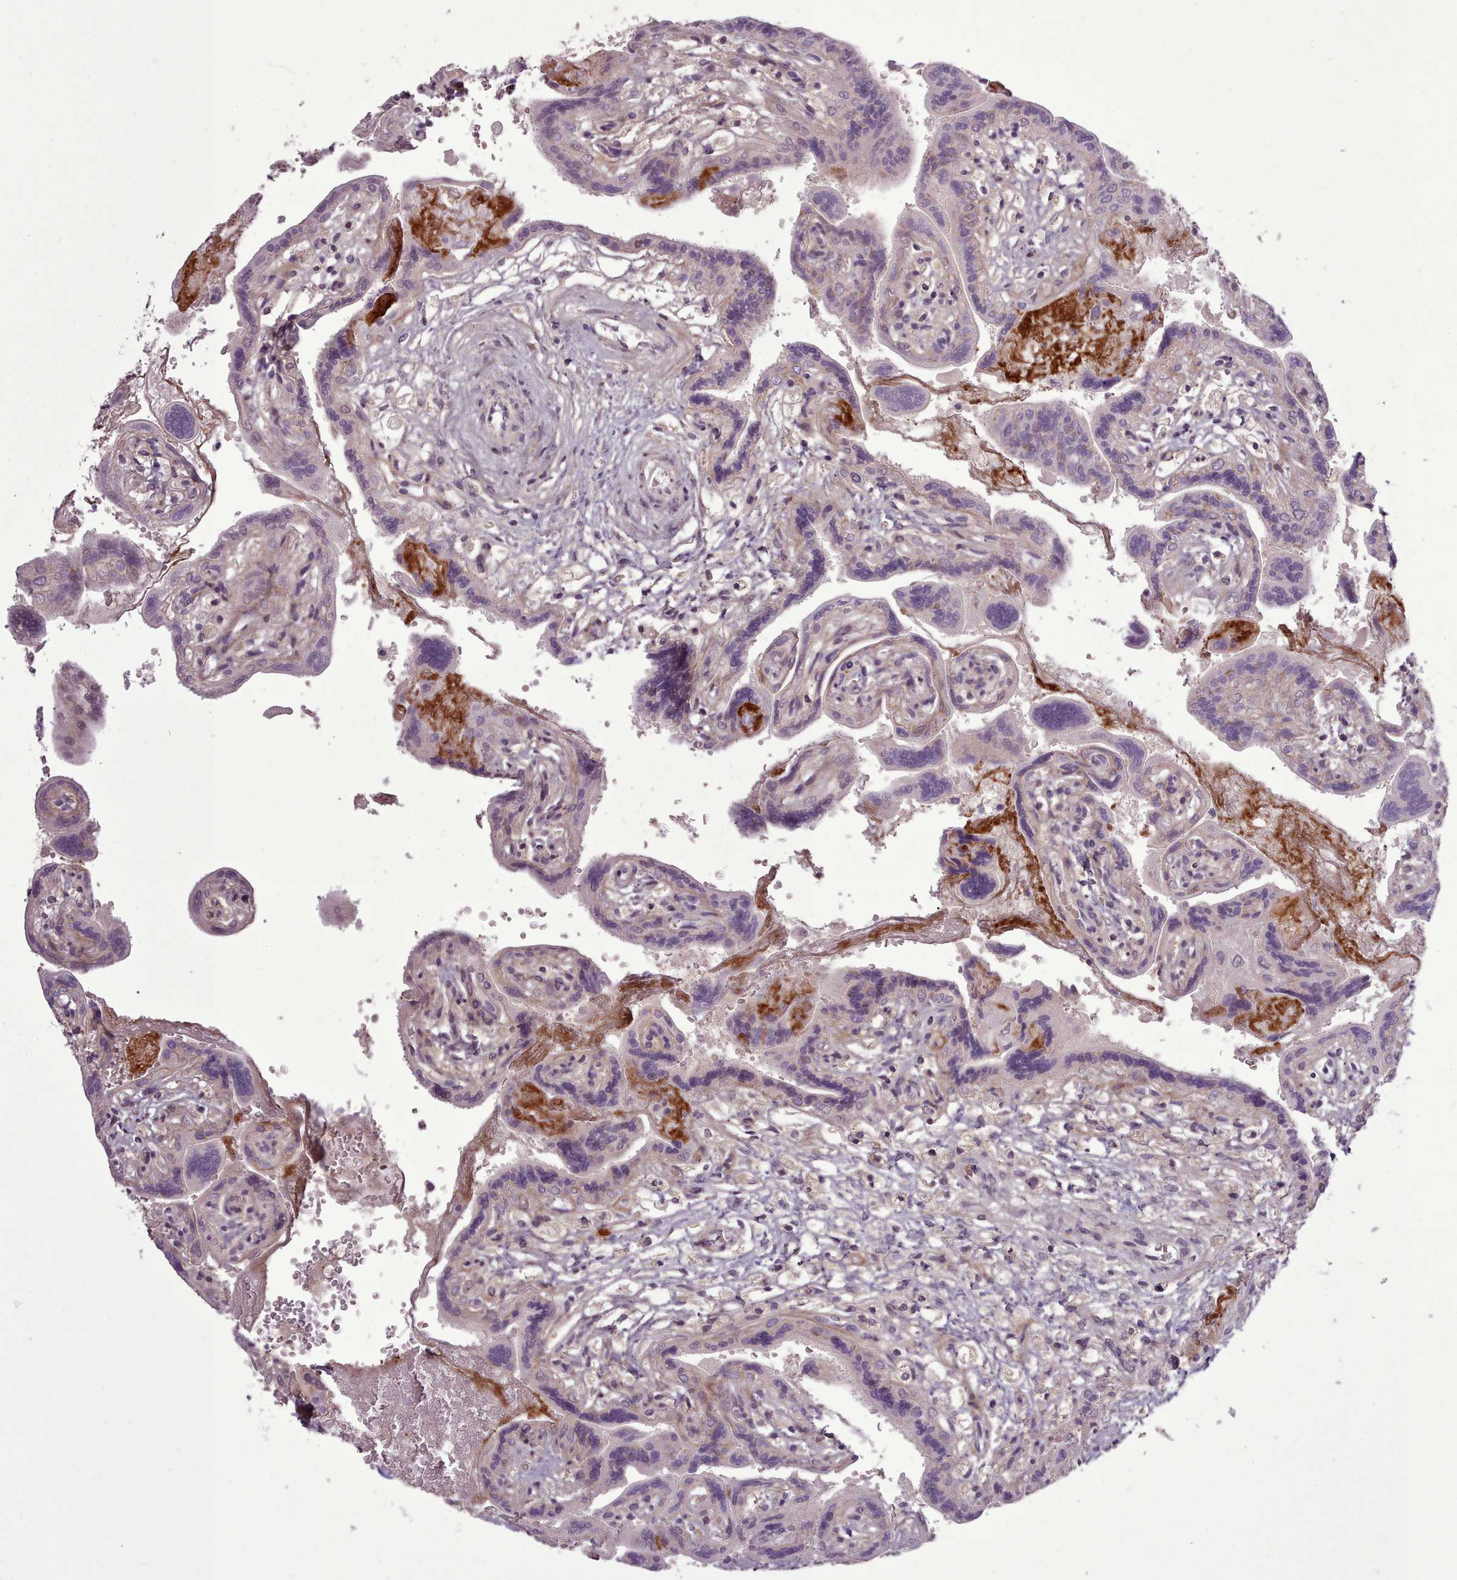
{"staining": {"intensity": "strong", "quantity": "<25%", "location": "cytoplasmic/membranous"}, "tissue": "placenta", "cell_type": "Decidual cells", "image_type": "normal", "snomed": [{"axis": "morphology", "description": "Normal tissue, NOS"}, {"axis": "topography", "description": "Placenta"}], "caption": "Unremarkable placenta was stained to show a protein in brown. There is medium levels of strong cytoplasmic/membranous positivity in about <25% of decidual cells. The protein is stained brown, and the nuclei are stained in blue (DAB (3,3'-diaminobenzidine) IHC with brightfield microscopy, high magnification).", "gene": "LEFTY1", "patient": {"sex": "female", "age": 37}}